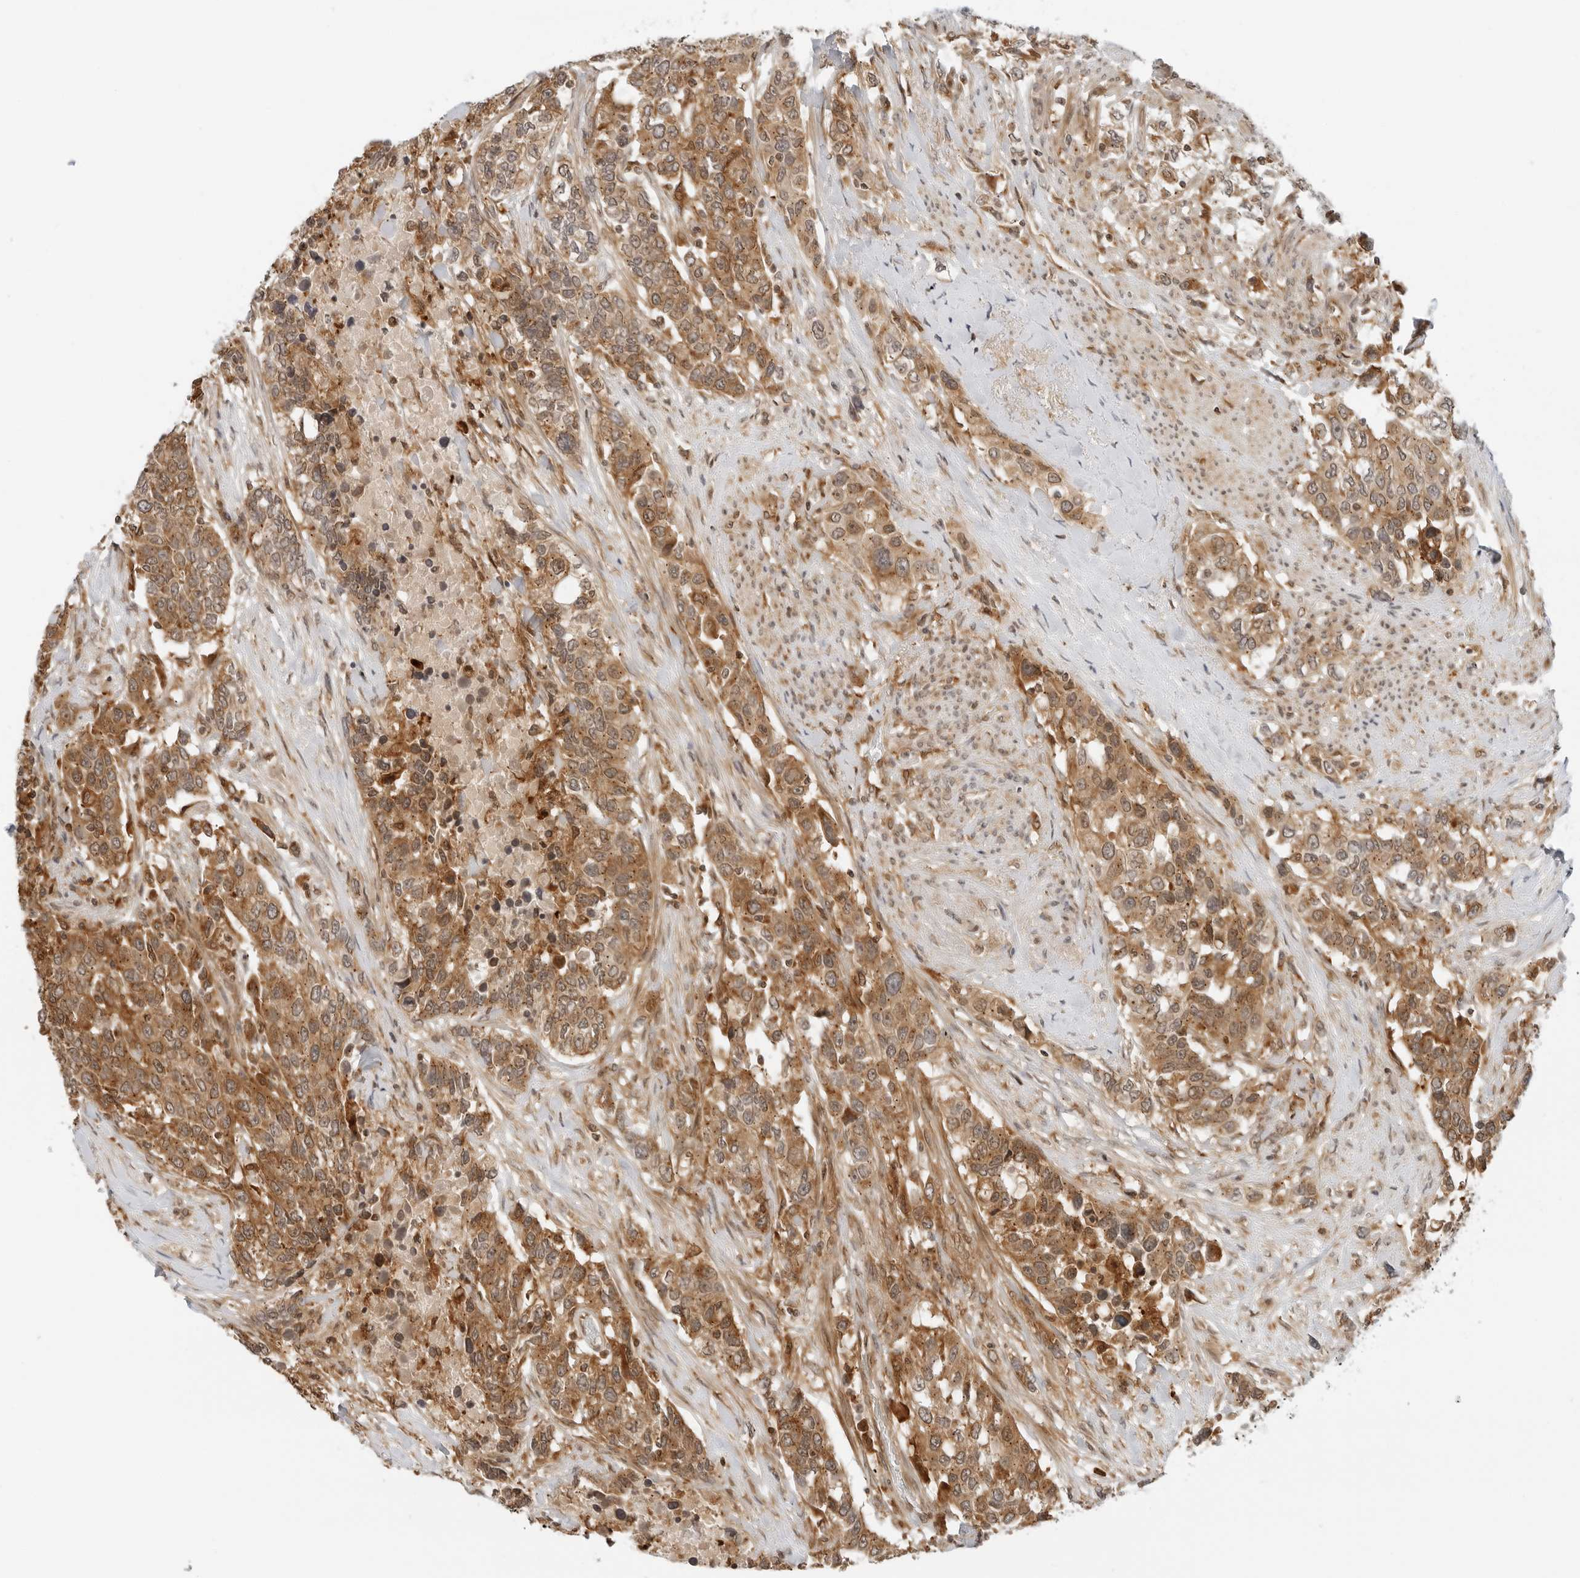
{"staining": {"intensity": "strong", "quantity": ">75%", "location": "cytoplasmic/membranous"}, "tissue": "urothelial cancer", "cell_type": "Tumor cells", "image_type": "cancer", "snomed": [{"axis": "morphology", "description": "Urothelial carcinoma, High grade"}, {"axis": "topography", "description": "Urinary bladder"}], "caption": "Protein expression analysis of human high-grade urothelial carcinoma reveals strong cytoplasmic/membranous staining in approximately >75% of tumor cells.", "gene": "RC3H1", "patient": {"sex": "female", "age": 80}}